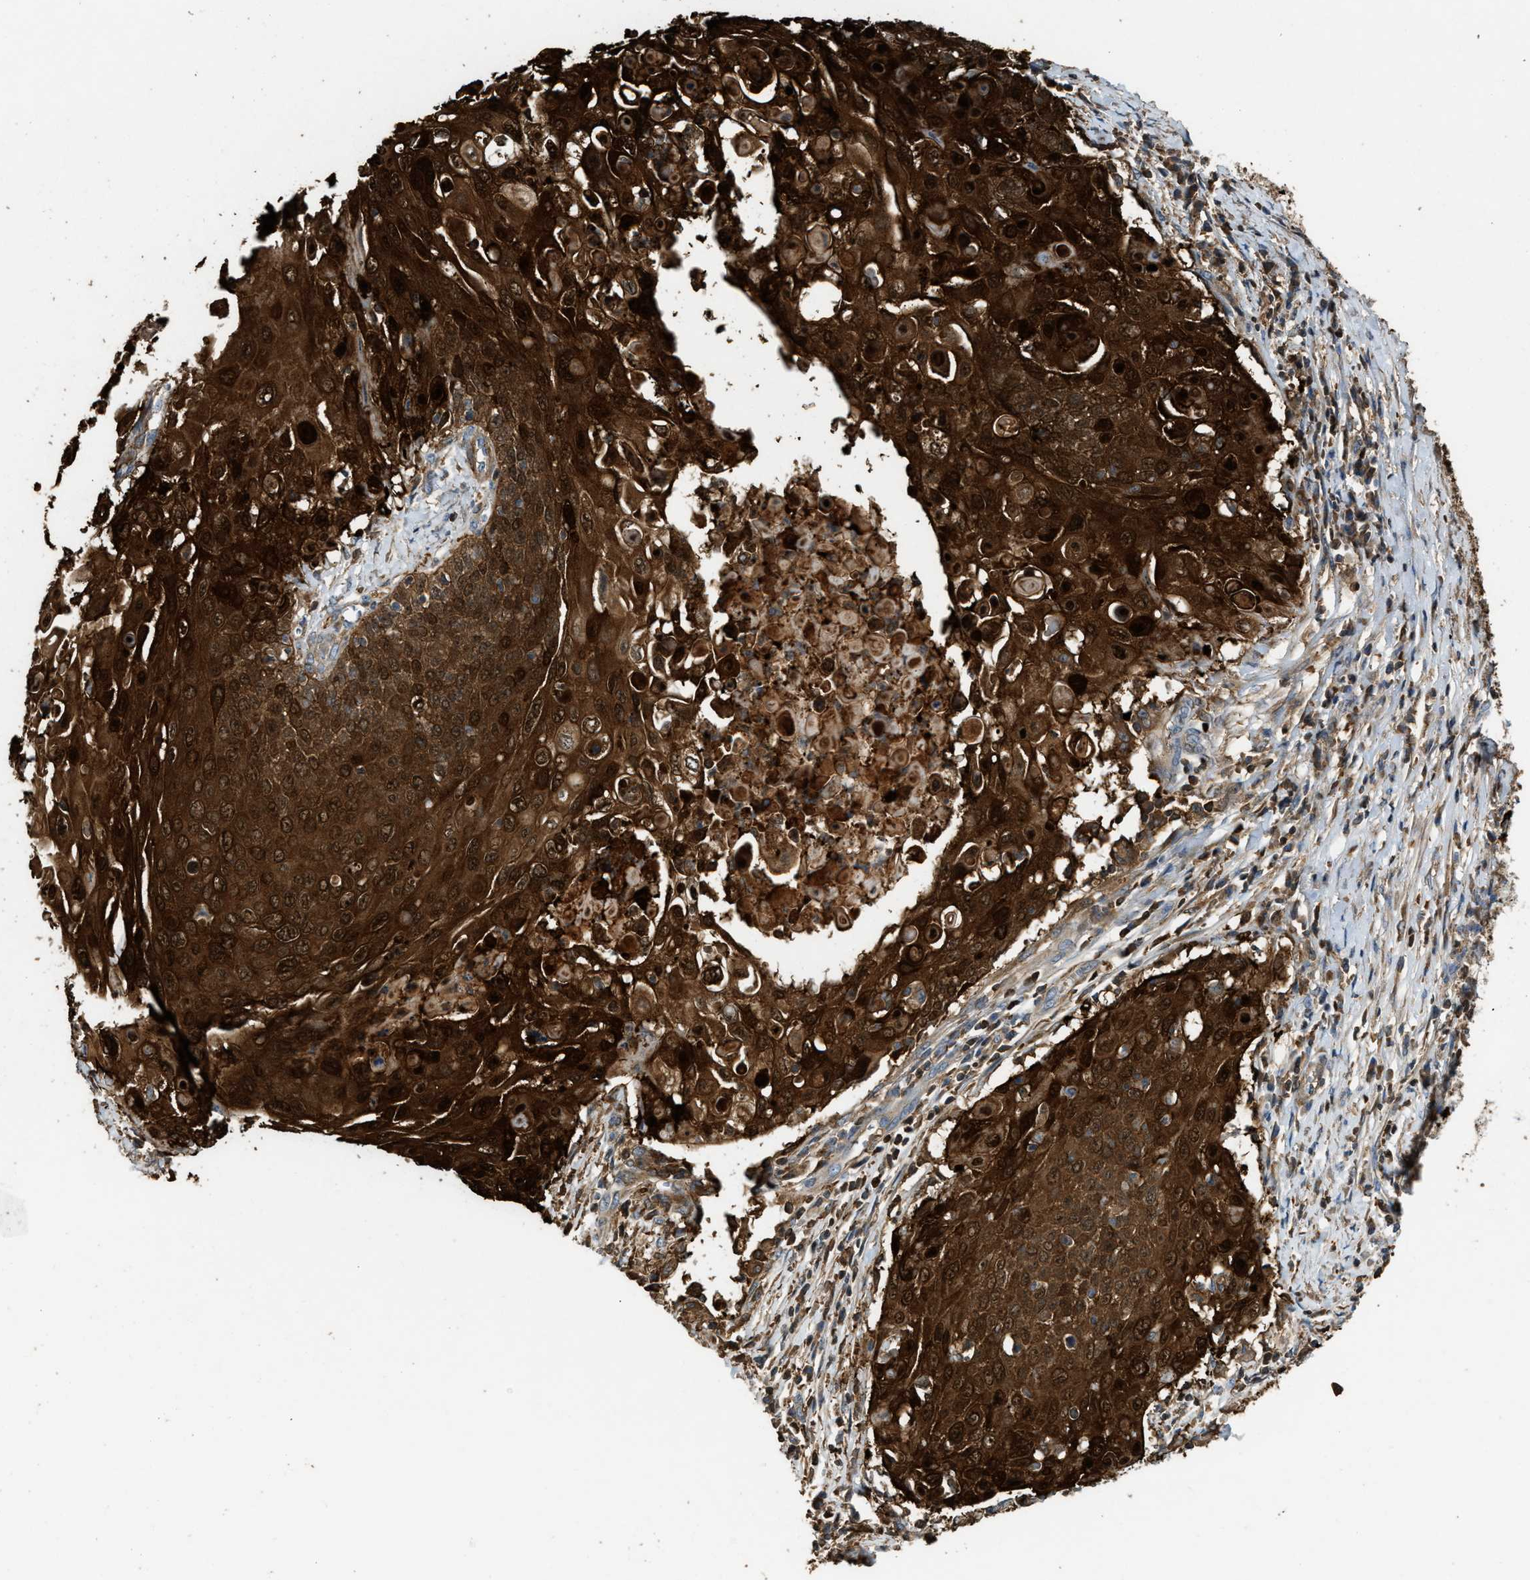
{"staining": {"intensity": "strong", "quantity": ">75%", "location": "cytoplasmic/membranous"}, "tissue": "cervical cancer", "cell_type": "Tumor cells", "image_type": "cancer", "snomed": [{"axis": "morphology", "description": "Squamous cell carcinoma, NOS"}, {"axis": "topography", "description": "Cervix"}], "caption": "Immunohistochemical staining of squamous cell carcinoma (cervical) displays high levels of strong cytoplasmic/membranous protein positivity in about >75% of tumor cells. (Stains: DAB (3,3'-diaminobenzidine) in brown, nuclei in blue, Microscopy: brightfield microscopy at high magnification).", "gene": "SERPINB5", "patient": {"sex": "female", "age": 39}}